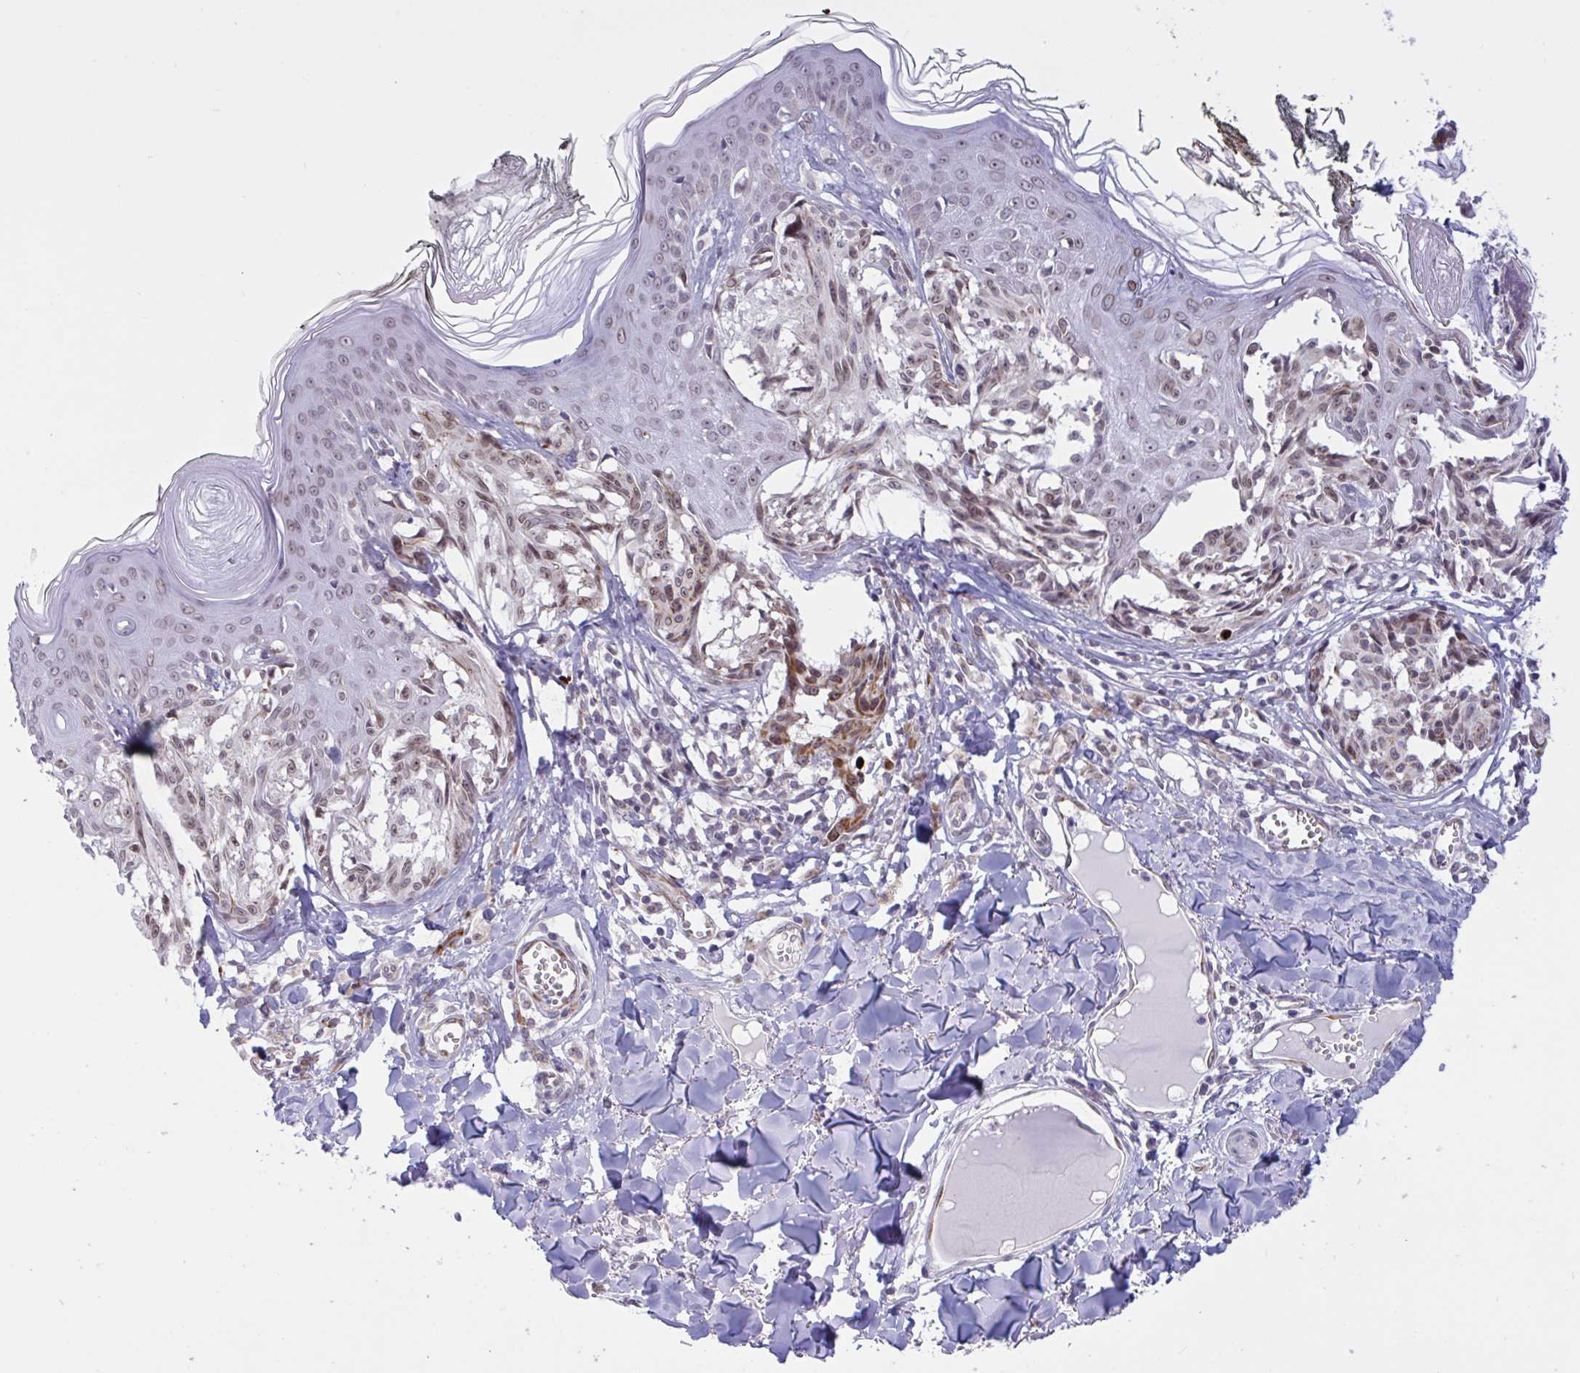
{"staining": {"intensity": "weak", "quantity": ">75%", "location": "nuclear"}, "tissue": "melanoma", "cell_type": "Tumor cells", "image_type": "cancer", "snomed": [{"axis": "morphology", "description": "Malignant melanoma, NOS"}, {"axis": "topography", "description": "Skin"}], "caption": "Malignant melanoma stained with a brown dye demonstrates weak nuclear positive staining in approximately >75% of tumor cells.", "gene": "DOCK11", "patient": {"sex": "female", "age": 43}}